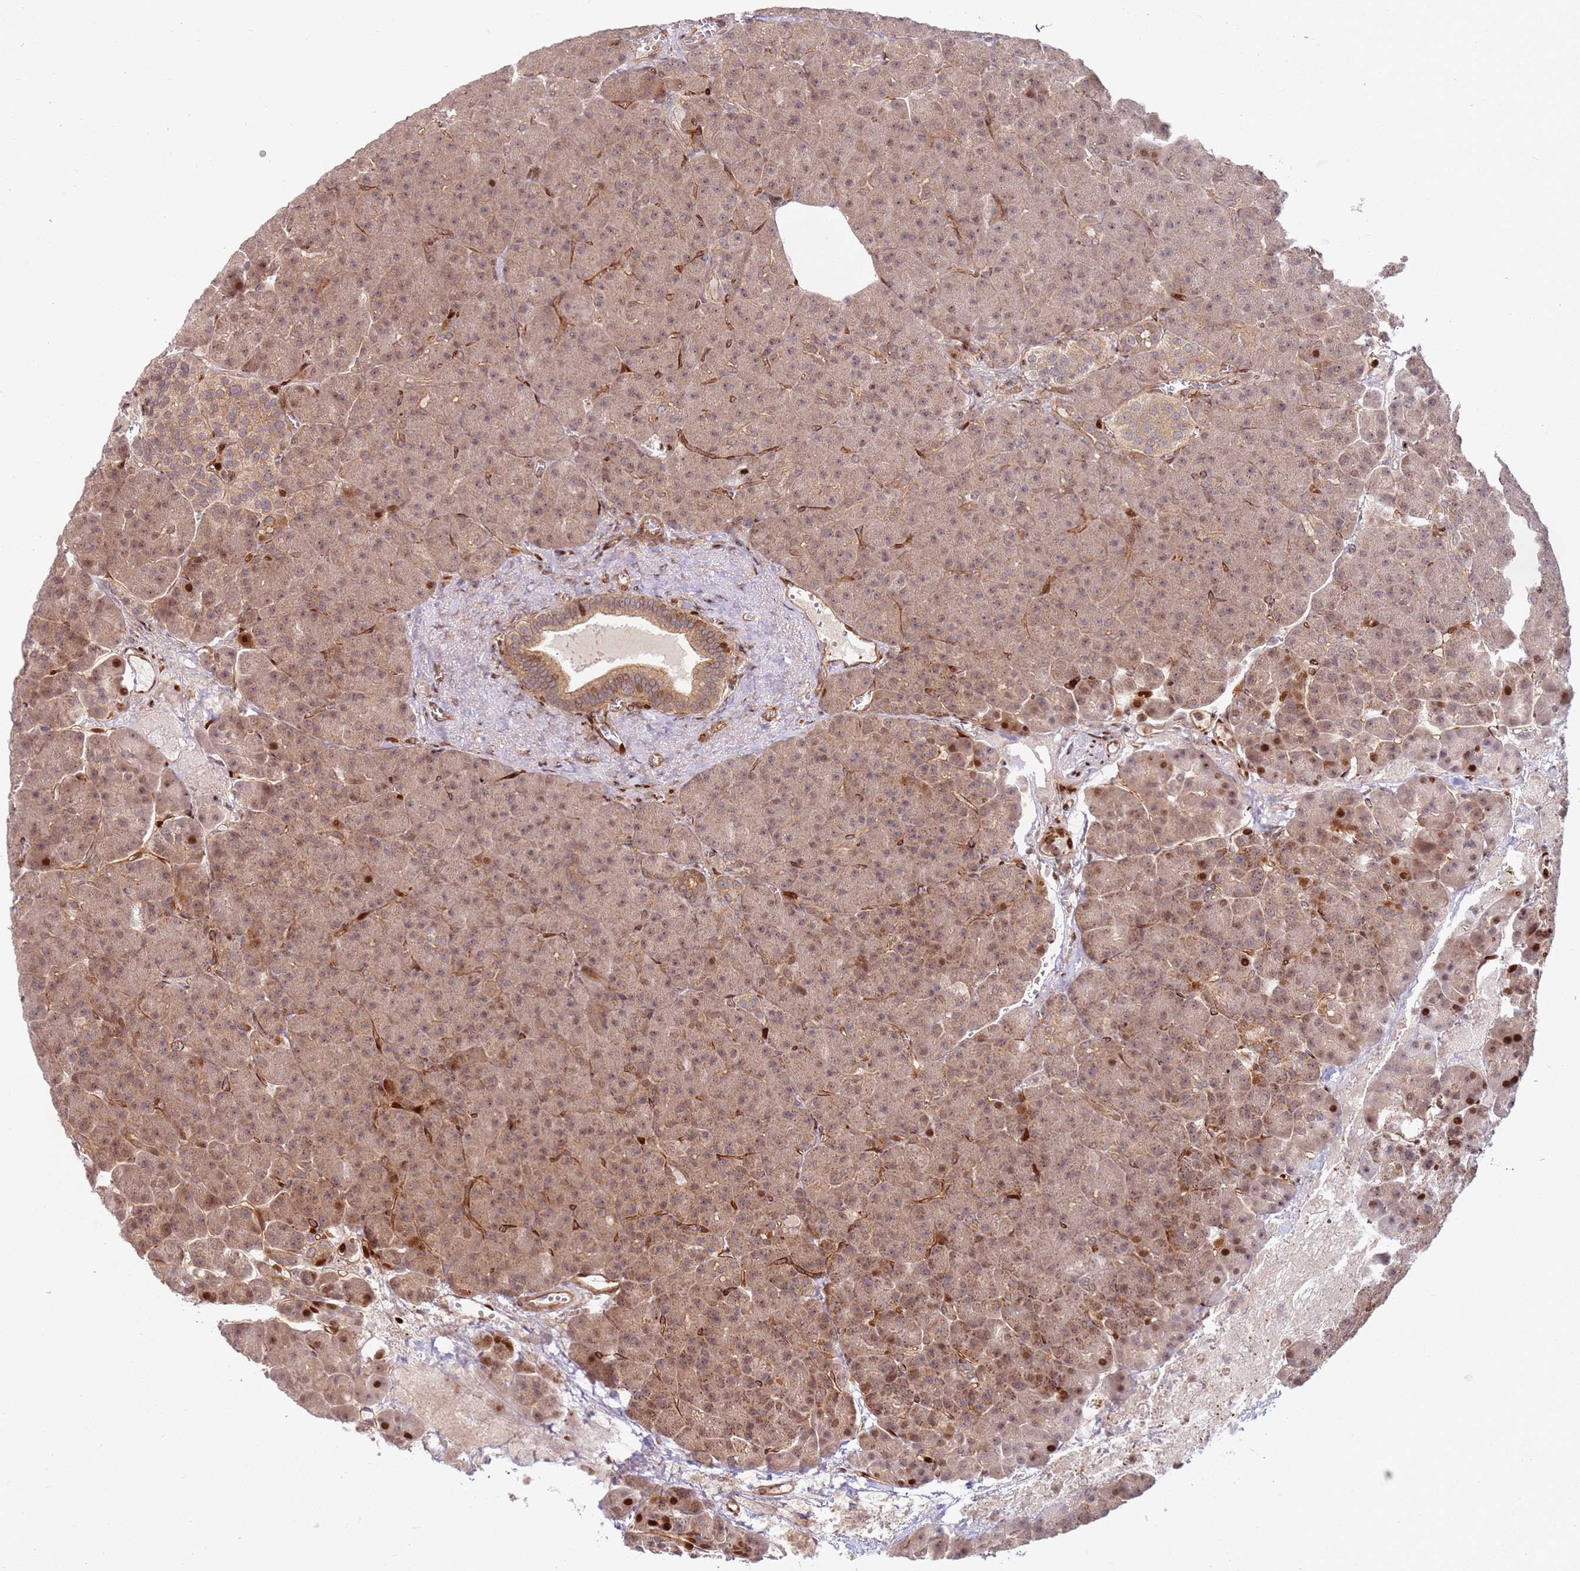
{"staining": {"intensity": "moderate", "quantity": "25%-75%", "location": "cytoplasmic/membranous,nuclear"}, "tissue": "pancreas", "cell_type": "Exocrine glandular cells", "image_type": "normal", "snomed": [{"axis": "morphology", "description": "Normal tissue, NOS"}, {"axis": "topography", "description": "Pancreas"}], "caption": "Moderate cytoplasmic/membranous,nuclear expression is identified in about 25%-75% of exocrine glandular cells in normal pancreas.", "gene": "TMEM233", "patient": {"sex": "female", "age": 74}}